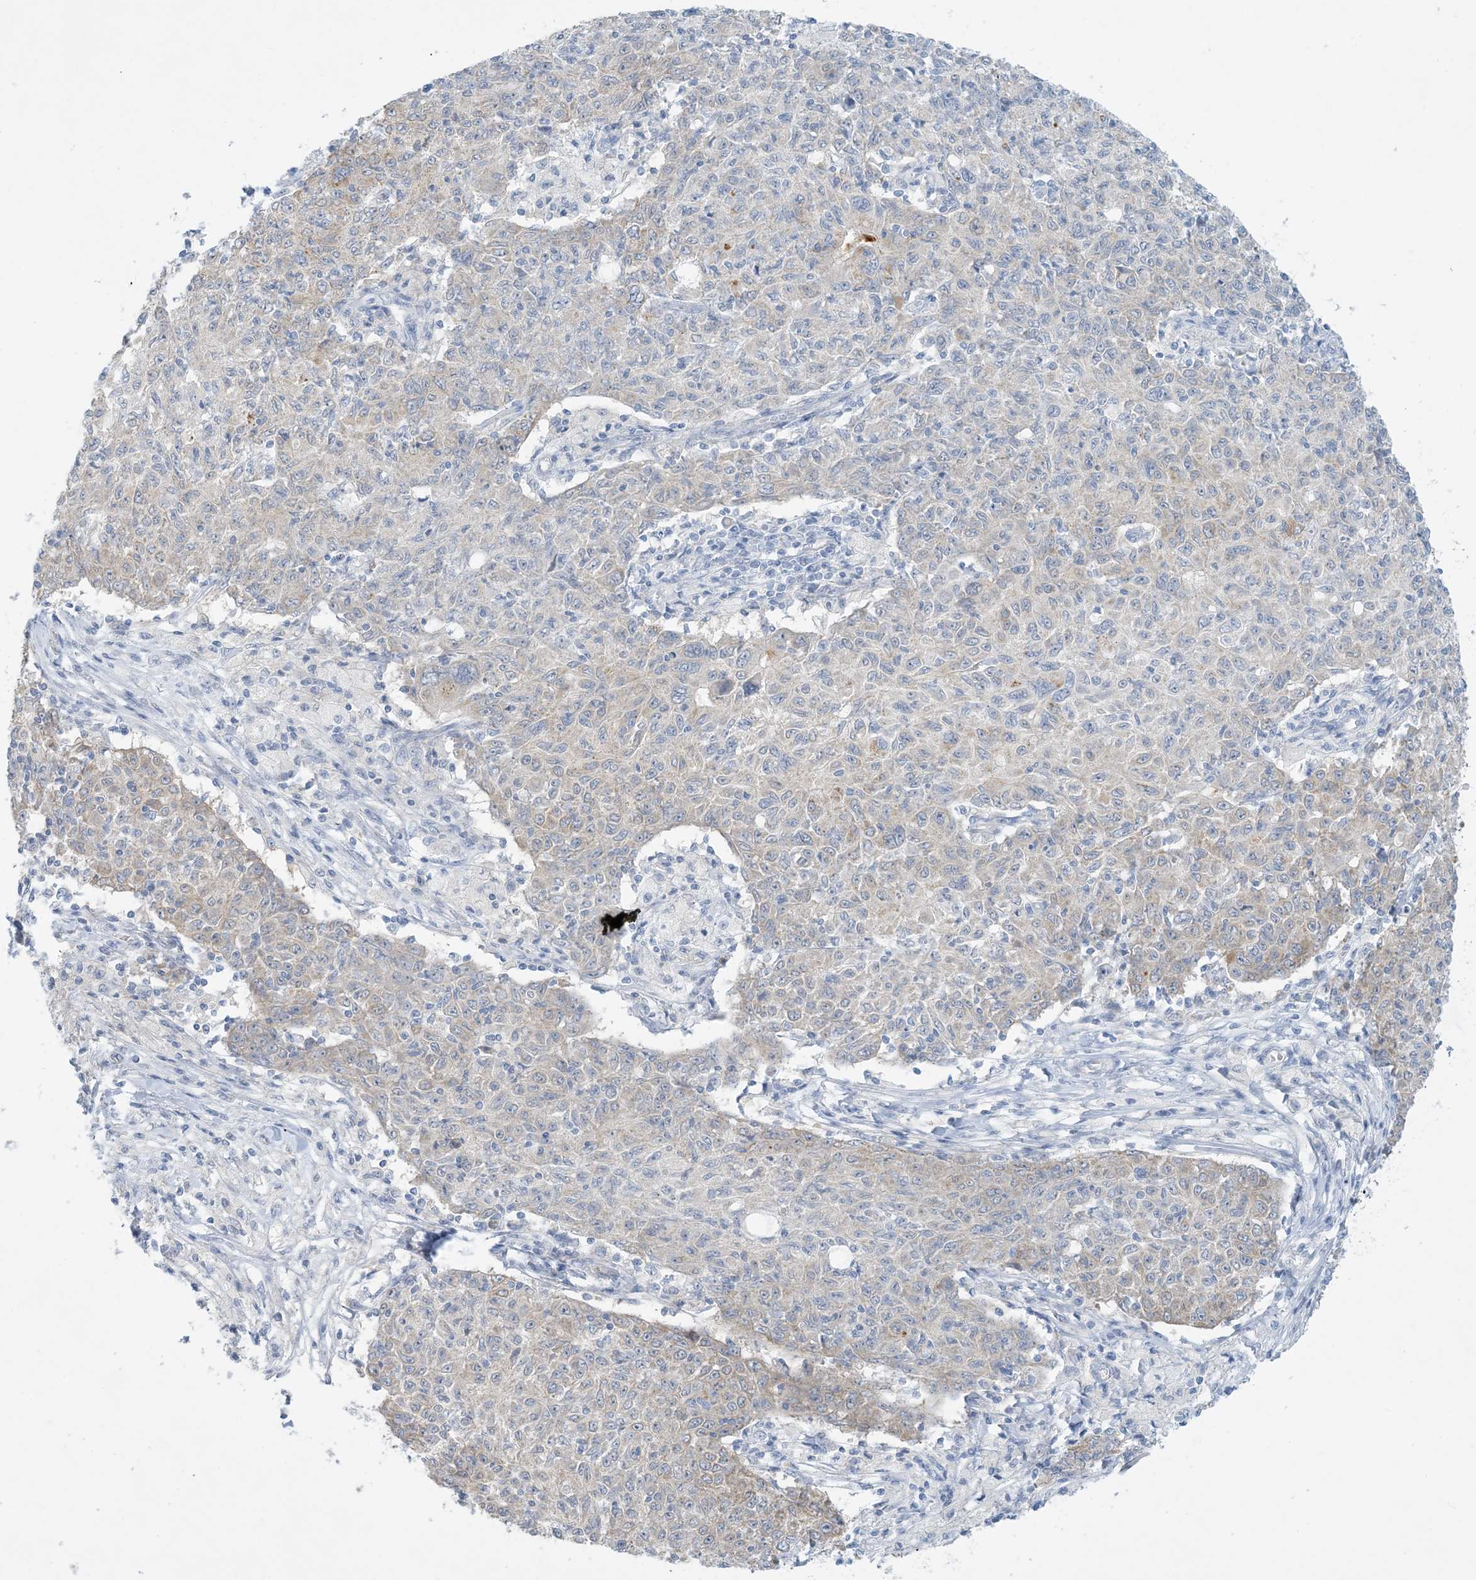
{"staining": {"intensity": "weak", "quantity": "<25%", "location": "cytoplasmic/membranous"}, "tissue": "ovarian cancer", "cell_type": "Tumor cells", "image_type": "cancer", "snomed": [{"axis": "morphology", "description": "Carcinoma, endometroid"}, {"axis": "topography", "description": "Ovary"}], "caption": "The micrograph exhibits no significant staining in tumor cells of ovarian cancer.", "gene": "MRPS18A", "patient": {"sex": "female", "age": 42}}